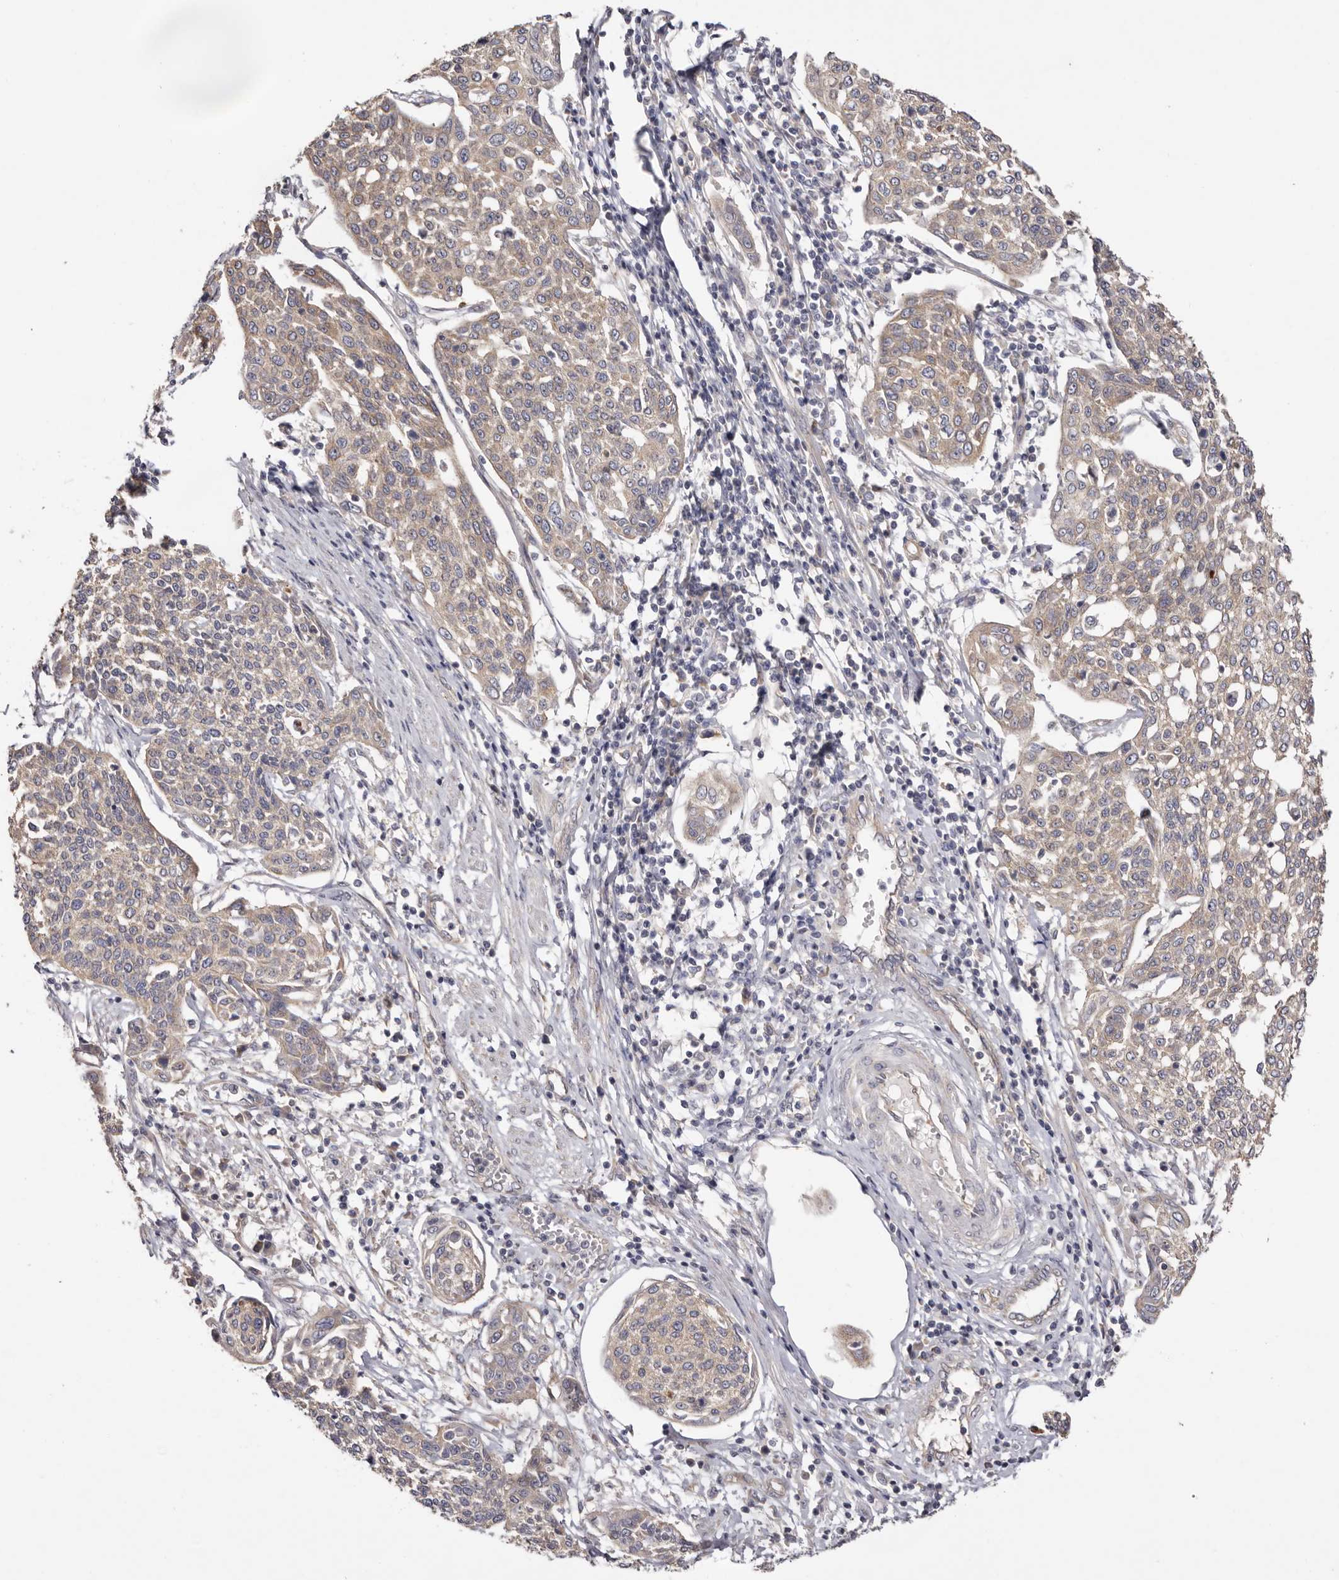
{"staining": {"intensity": "weak", "quantity": "25%-75%", "location": "cytoplasmic/membranous"}, "tissue": "cervical cancer", "cell_type": "Tumor cells", "image_type": "cancer", "snomed": [{"axis": "morphology", "description": "Squamous cell carcinoma, NOS"}, {"axis": "topography", "description": "Cervix"}], "caption": "Cervical cancer tissue demonstrates weak cytoplasmic/membranous positivity in approximately 25%-75% of tumor cells, visualized by immunohistochemistry. Nuclei are stained in blue.", "gene": "FAM167B", "patient": {"sex": "female", "age": 34}}